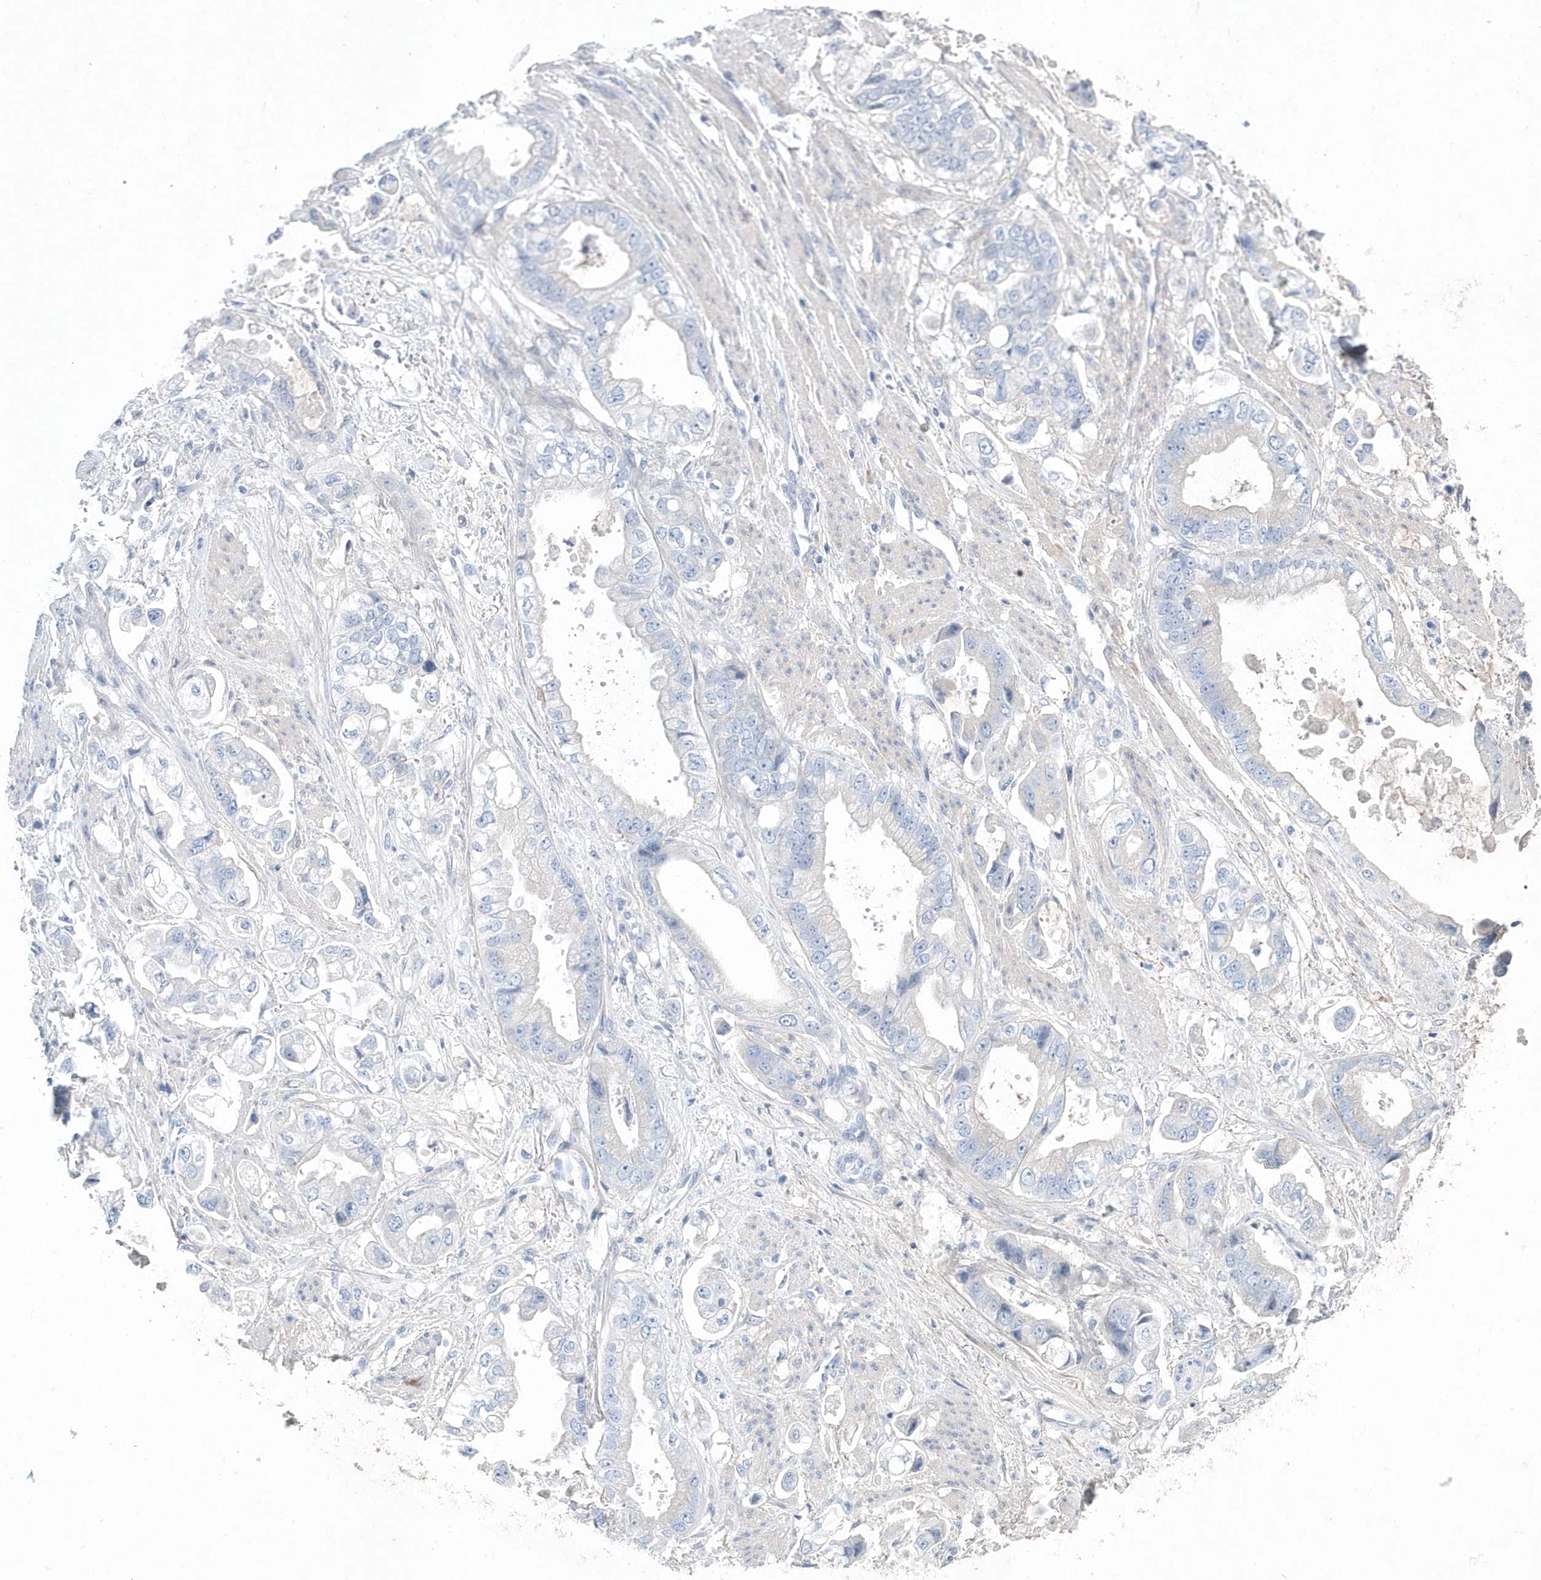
{"staining": {"intensity": "negative", "quantity": "none", "location": "none"}, "tissue": "stomach cancer", "cell_type": "Tumor cells", "image_type": "cancer", "snomed": [{"axis": "morphology", "description": "Adenocarcinoma, NOS"}, {"axis": "topography", "description": "Stomach"}], "caption": "Immunohistochemistry (IHC) image of adenocarcinoma (stomach) stained for a protein (brown), which demonstrates no expression in tumor cells. (Brightfield microscopy of DAB immunohistochemistry at high magnification).", "gene": "SPATA18", "patient": {"sex": "male", "age": 62}}